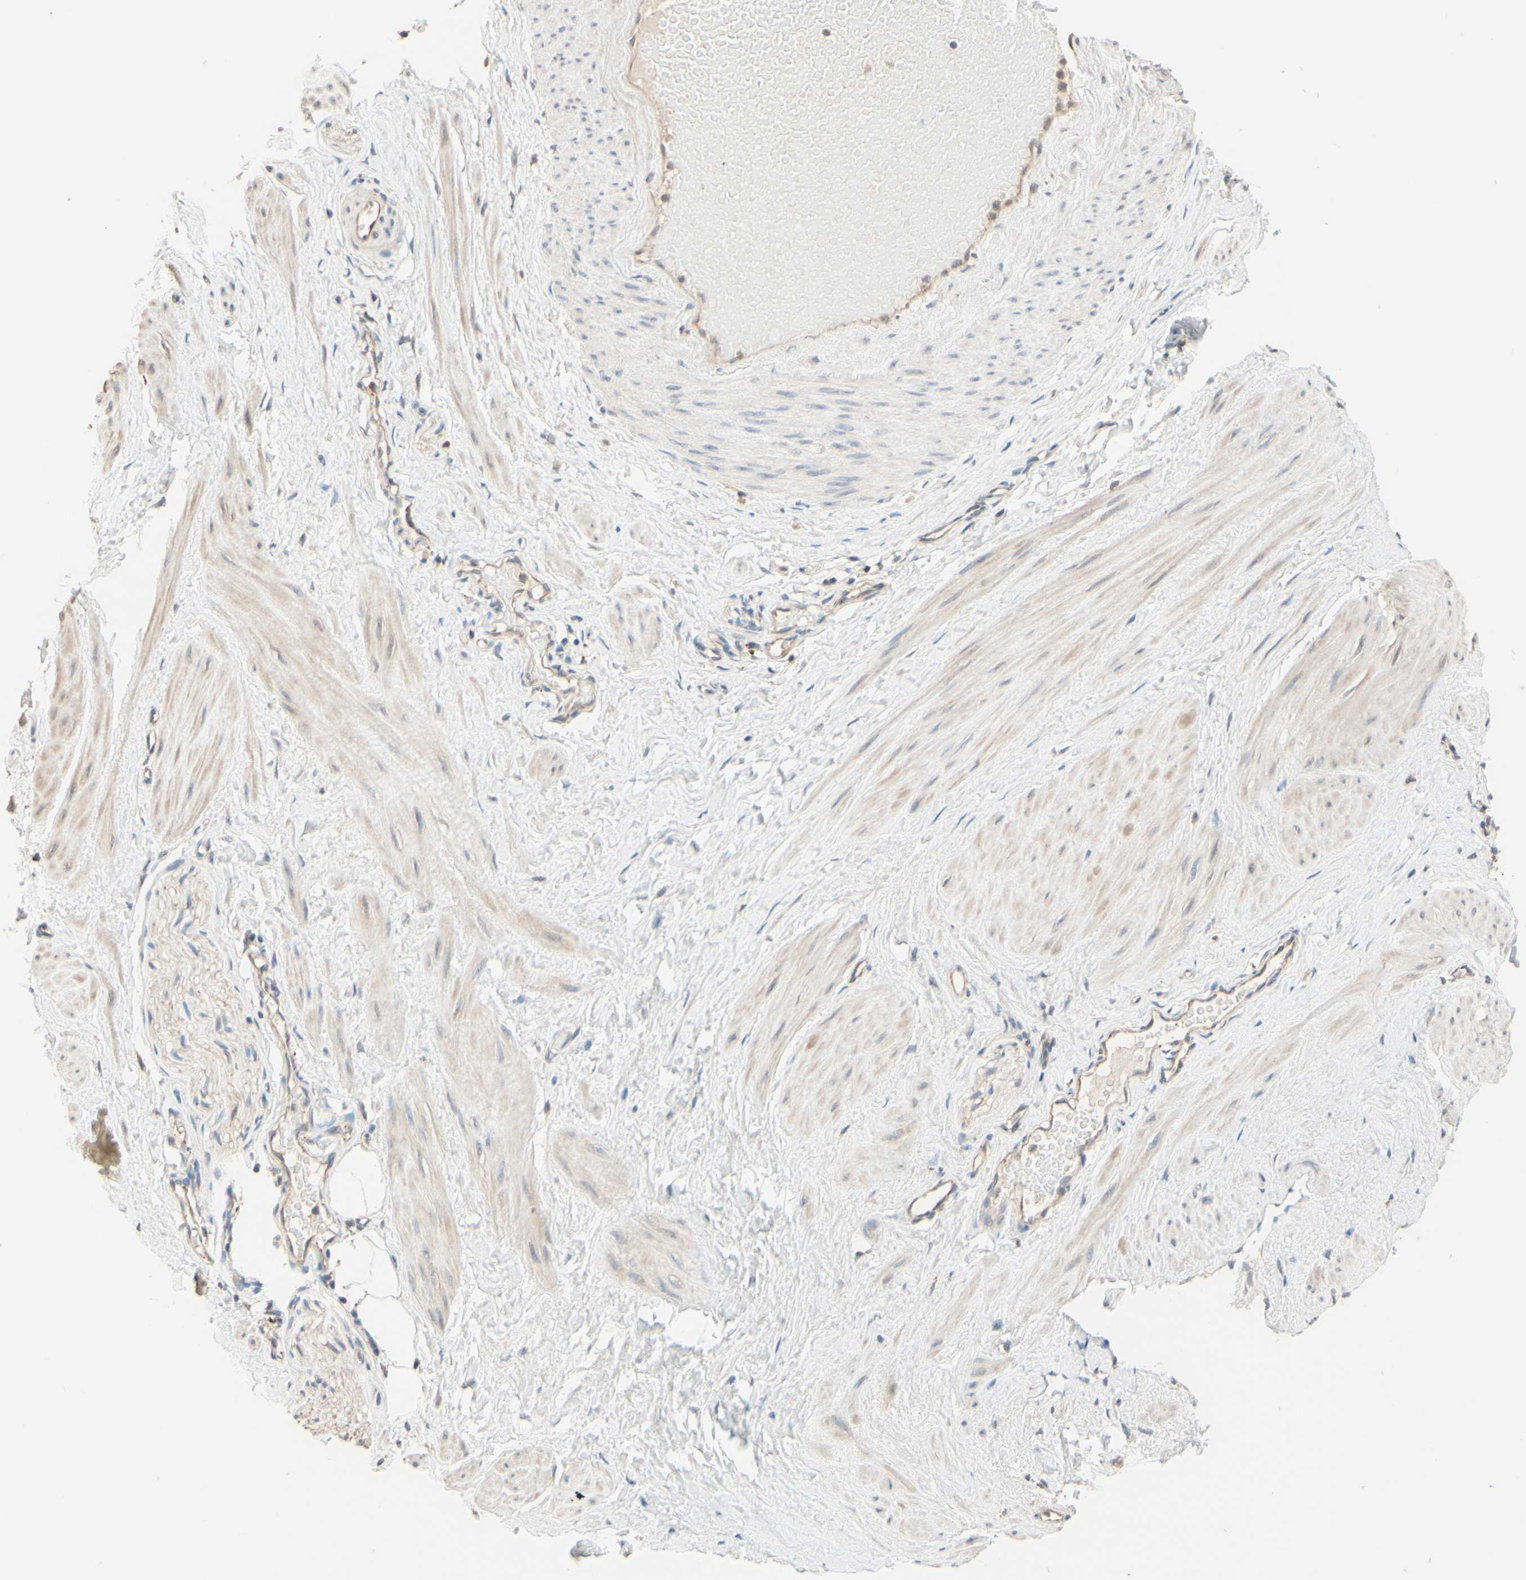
{"staining": {"intensity": "negative", "quantity": "none", "location": "none"}, "tissue": "adipose tissue", "cell_type": "Adipocytes", "image_type": "normal", "snomed": [{"axis": "morphology", "description": "Normal tissue, NOS"}, {"axis": "topography", "description": "Soft tissue"}, {"axis": "topography", "description": "Vascular tissue"}], "caption": "Immunohistochemistry of unremarkable adipose tissue demonstrates no positivity in adipocytes. (Immunohistochemistry, brightfield microscopy, high magnification).", "gene": "SMIM19", "patient": {"sex": "female", "age": 35}}